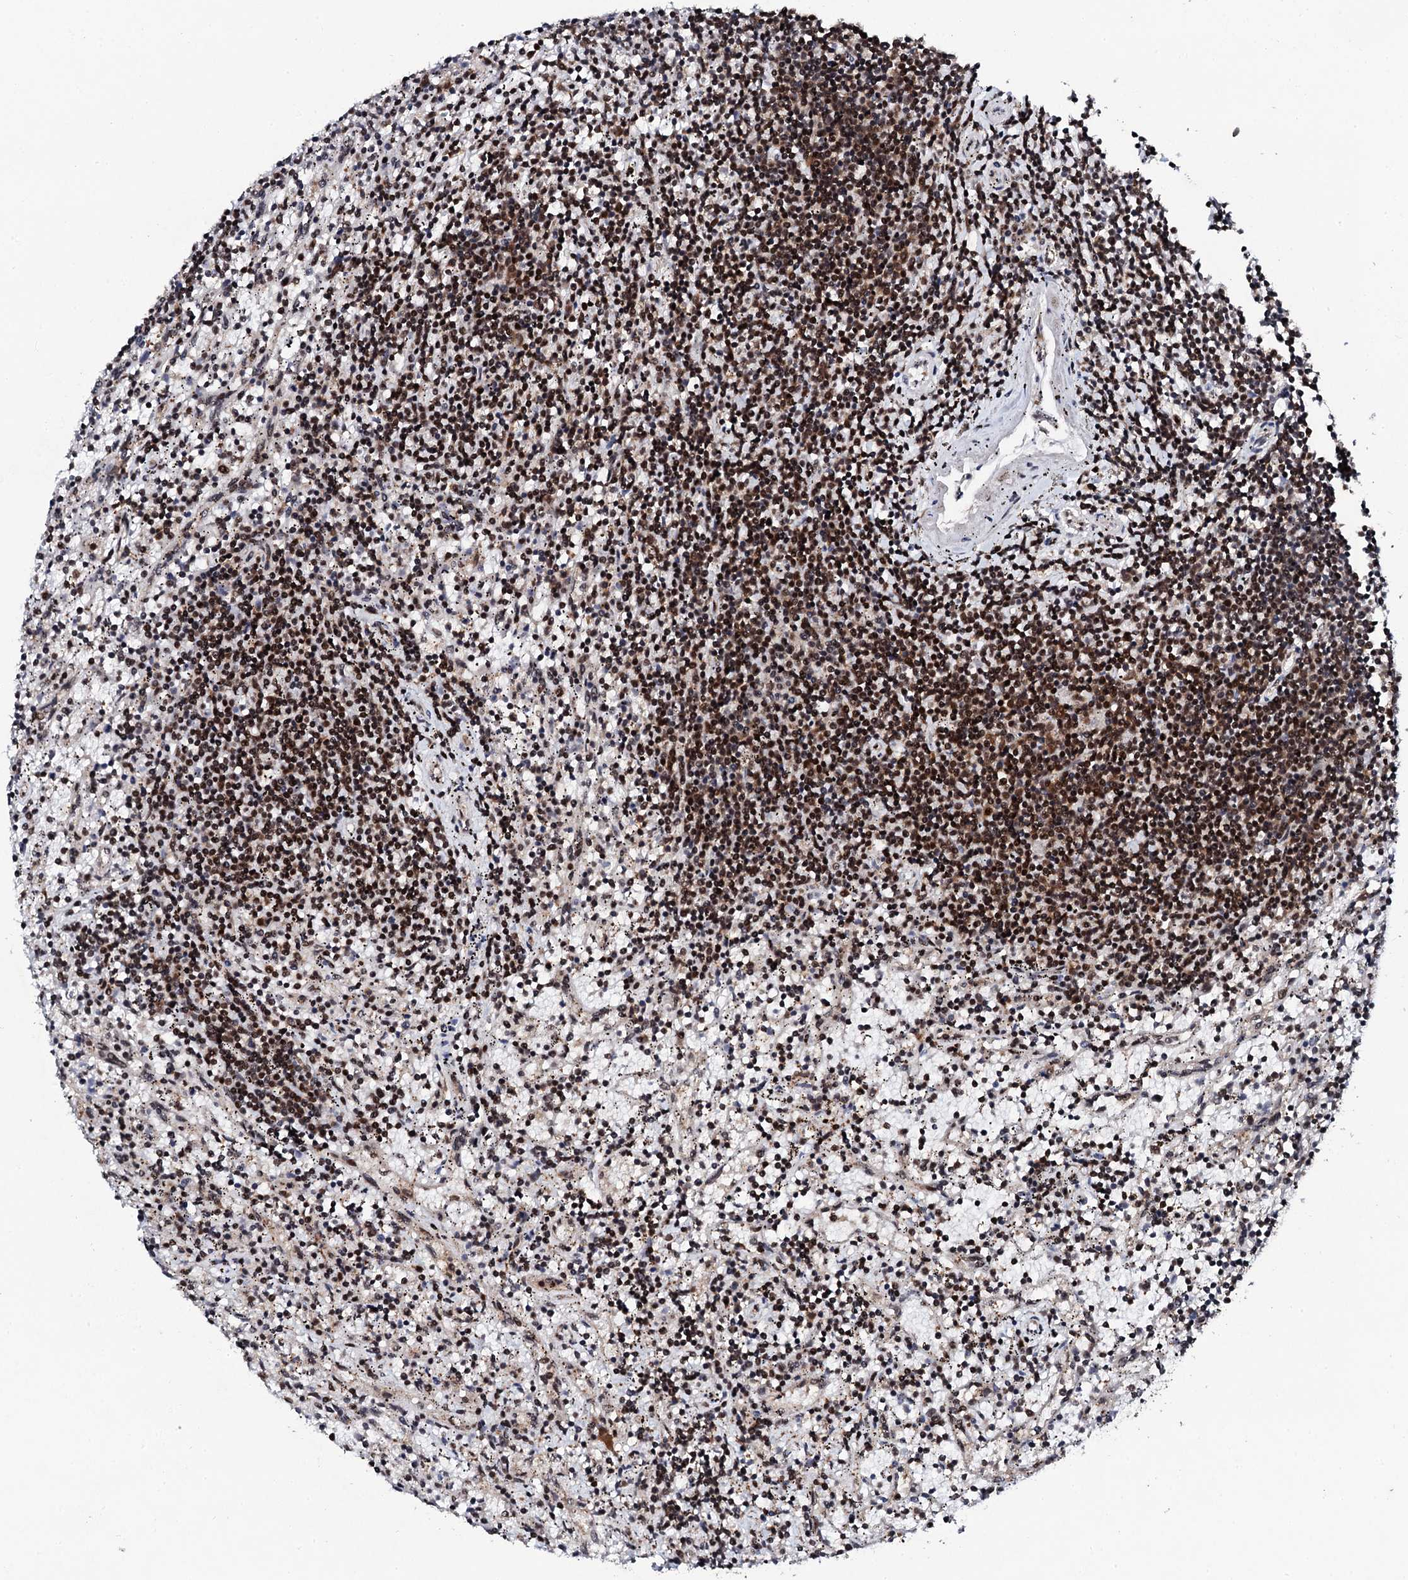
{"staining": {"intensity": "strong", "quantity": ">75%", "location": "nuclear"}, "tissue": "lymphoma", "cell_type": "Tumor cells", "image_type": "cancer", "snomed": [{"axis": "morphology", "description": "Malignant lymphoma, non-Hodgkin's type, Low grade"}, {"axis": "topography", "description": "Spleen"}], "caption": "Immunohistochemical staining of human lymphoma exhibits high levels of strong nuclear positivity in about >75% of tumor cells.", "gene": "CSTF3", "patient": {"sex": "male", "age": 76}}